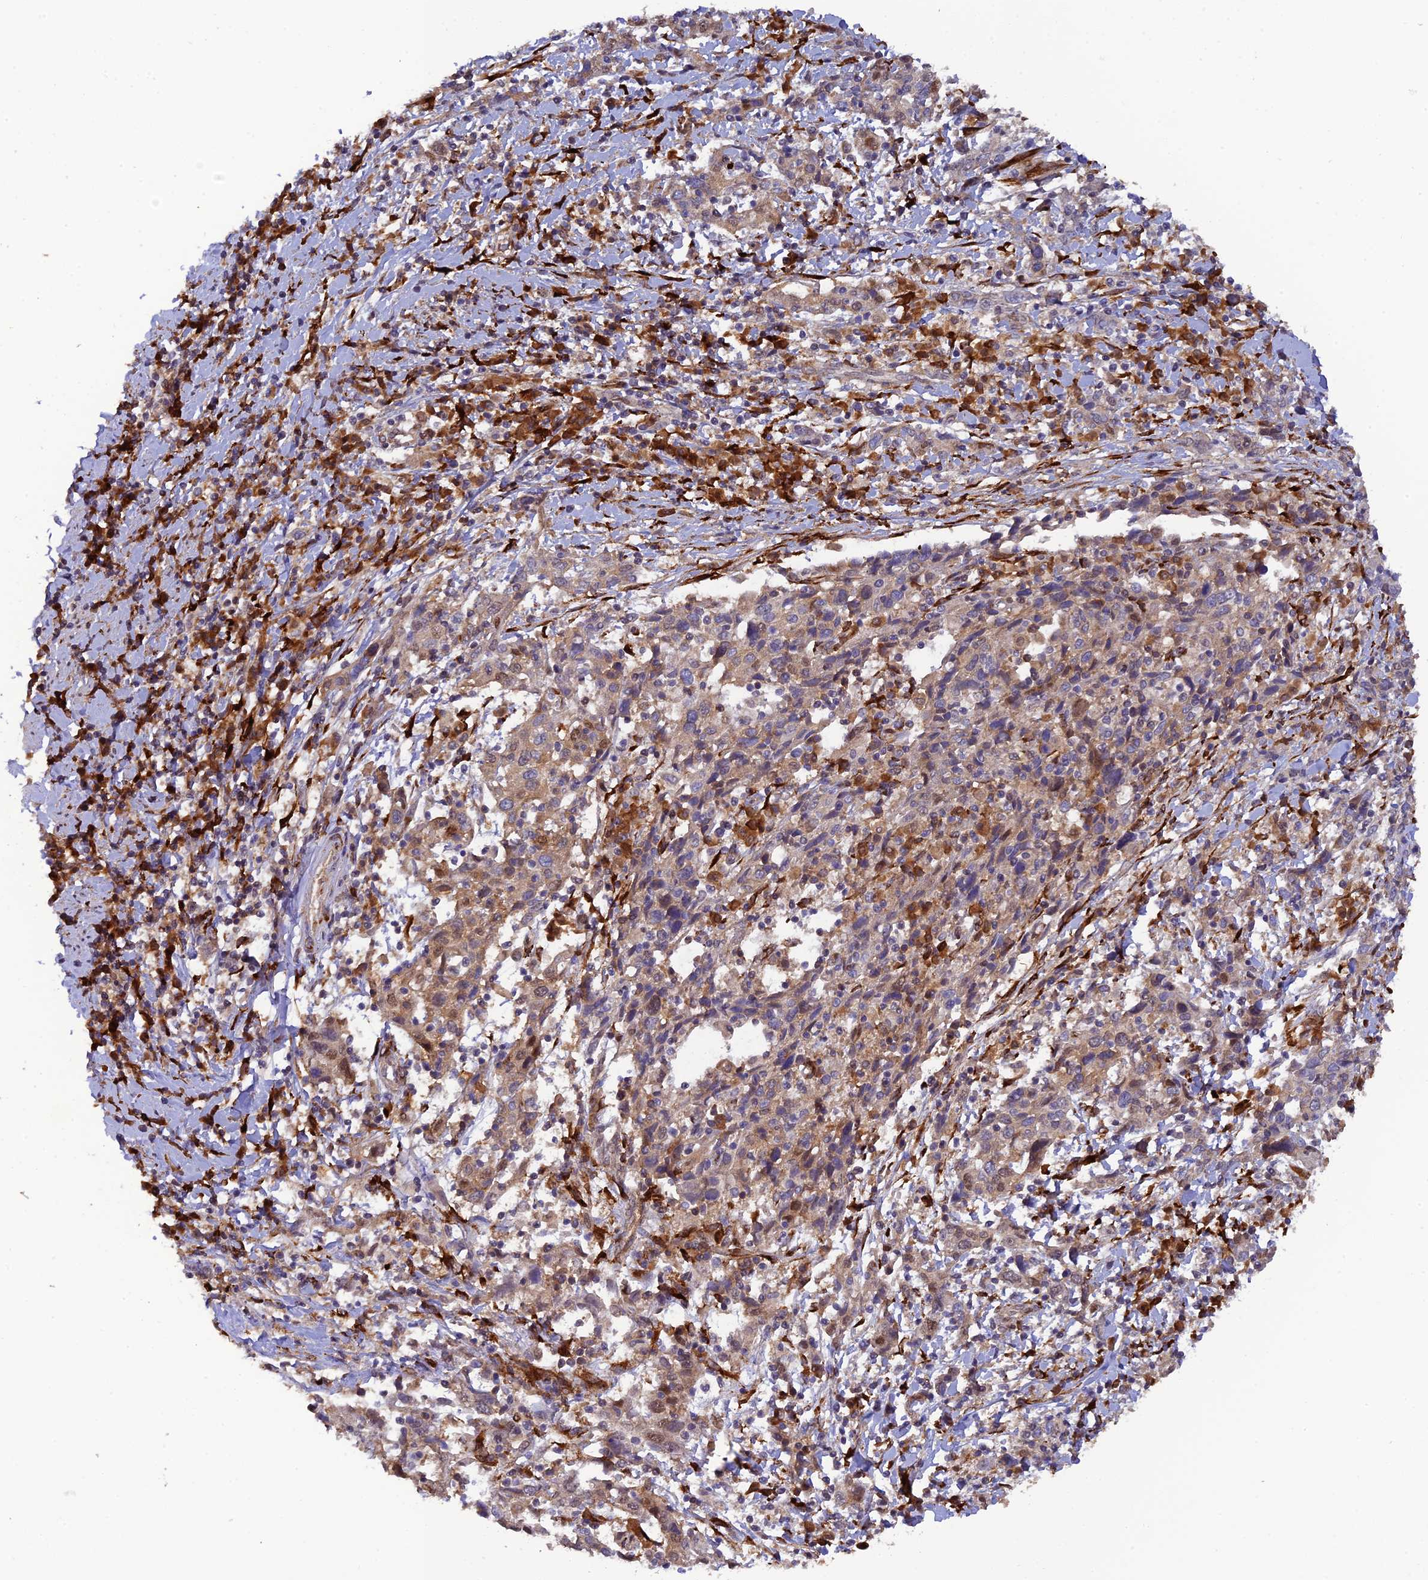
{"staining": {"intensity": "weak", "quantity": ">75%", "location": "cytoplasmic/membranous"}, "tissue": "cervical cancer", "cell_type": "Tumor cells", "image_type": "cancer", "snomed": [{"axis": "morphology", "description": "Squamous cell carcinoma, NOS"}, {"axis": "topography", "description": "Cervix"}], "caption": "Protein positivity by immunohistochemistry (IHC) displays weak cytoplasmic/membranous positivity in approximately >75% of tumor cells in cervical cancer.", "gene": "P3H3", "patient": {"sex": "female", "age": 46}}